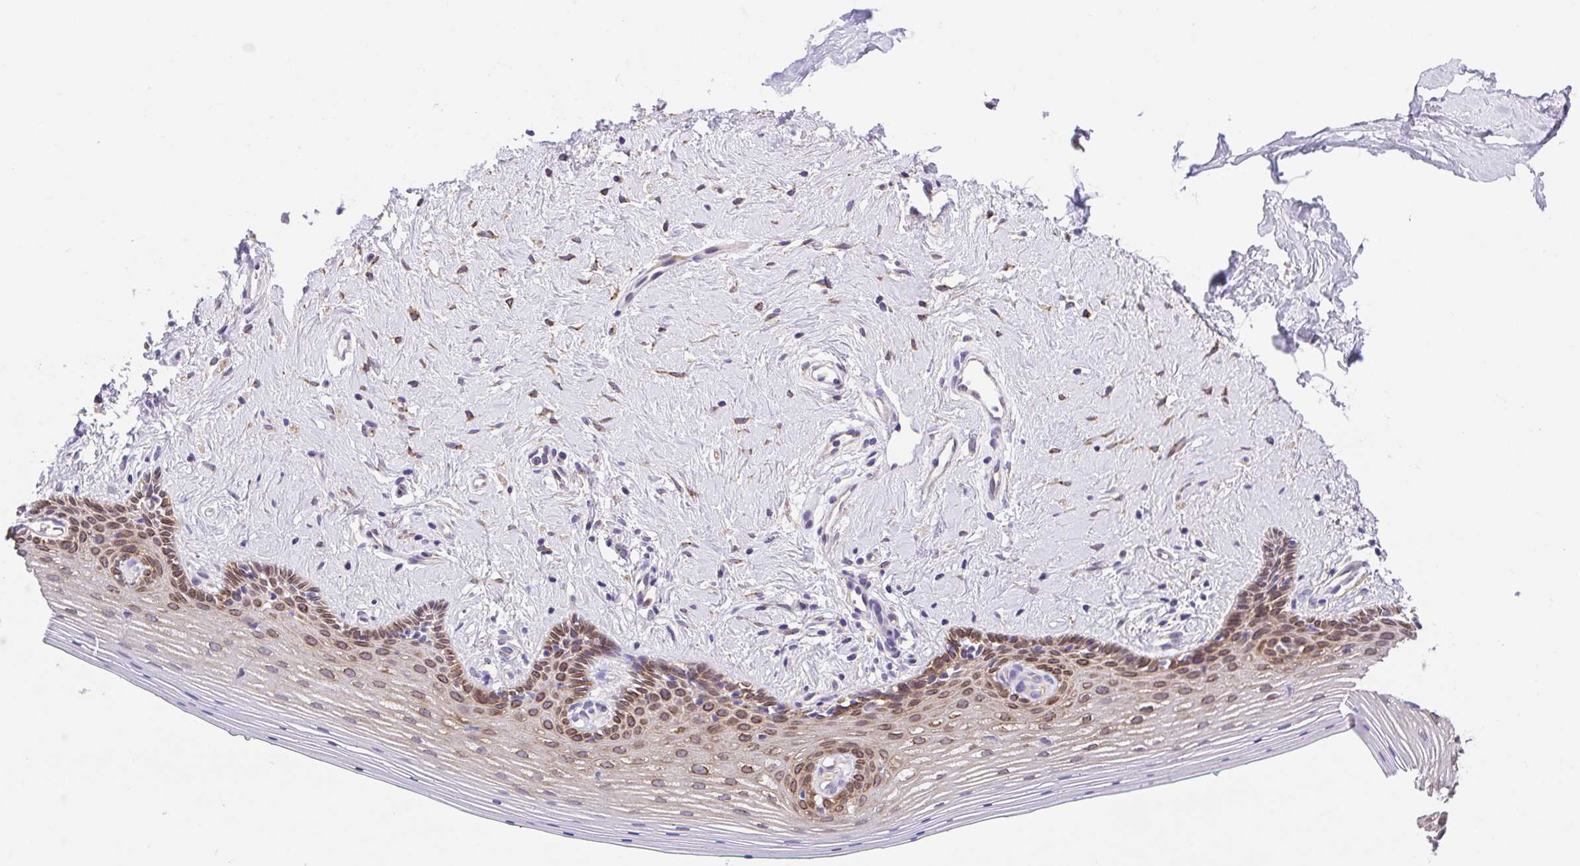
{"staining": {"intensity": "strong", "quantity": "25%-75%", "location": "cytoplasmic/membranous"}, "tissue": "vagina", "cell_type": "Squamous epithelial cells", "image_type": "normal", "snomed": [{"axis": "morphology", "description": "Normal tissue, NOS"}, {"axis": "topography", "description": "Vagina"}], "caption": "IHC photomicrograph of benign vagina: vagina stained using immunohistochemistry (IHC) shows high levels of strong protein expression localized specifically in the cytoplasmic/membranous of squamous epithelial cells, appearing as a cytoplasmic/membranous brown color.", "gene": "SLC13A1", "patient": {"sex": "female", "age": 42}}